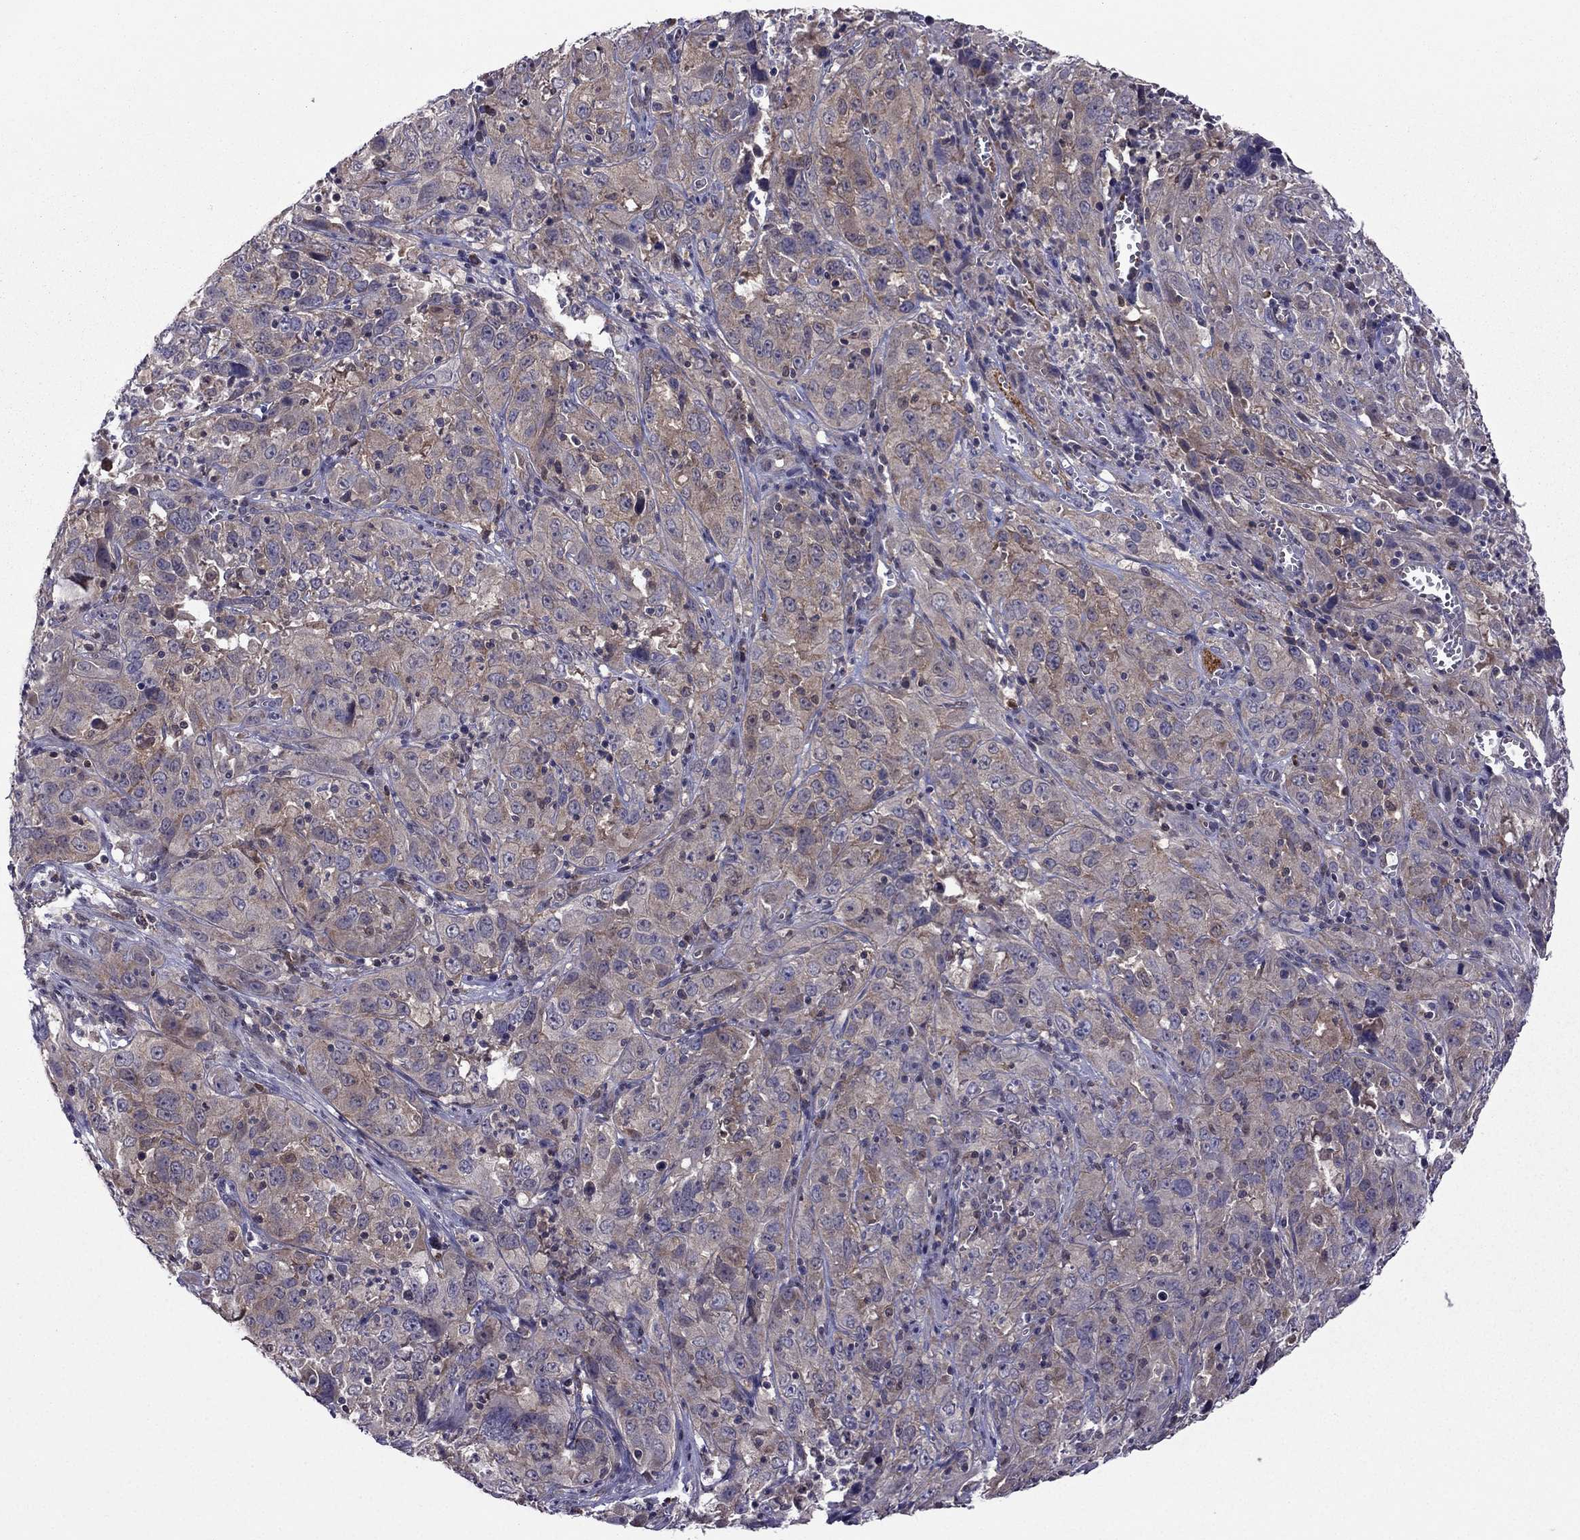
{"staining": {"intensity": "weak", "quantity": ">75%", "location": "cytoplasmic/membranous"}, "tissue": "cervical cancer", "cell_type": "Tumor cells", "image_type": "cancer", "snomed": [{"axis": "morphology", "description": "Squamous cell carcinoma, NOS"}, {"axis": "topography", "description": "Cervix"}], "caption": "The micrograph demonstrates a brown stain indicating the presence of a protein in the cytoplasmic/membranous of tumor cells in cervical cancer. The staining was performed using DAB (3,3'-diaminobenzidine) to visualize the protein expression in brown, while the nuclei were stained in blue with hematoxylin (Magnification: 20x).", "gene": "CDK5", "patient": {"sex": "female", "age": 32}}